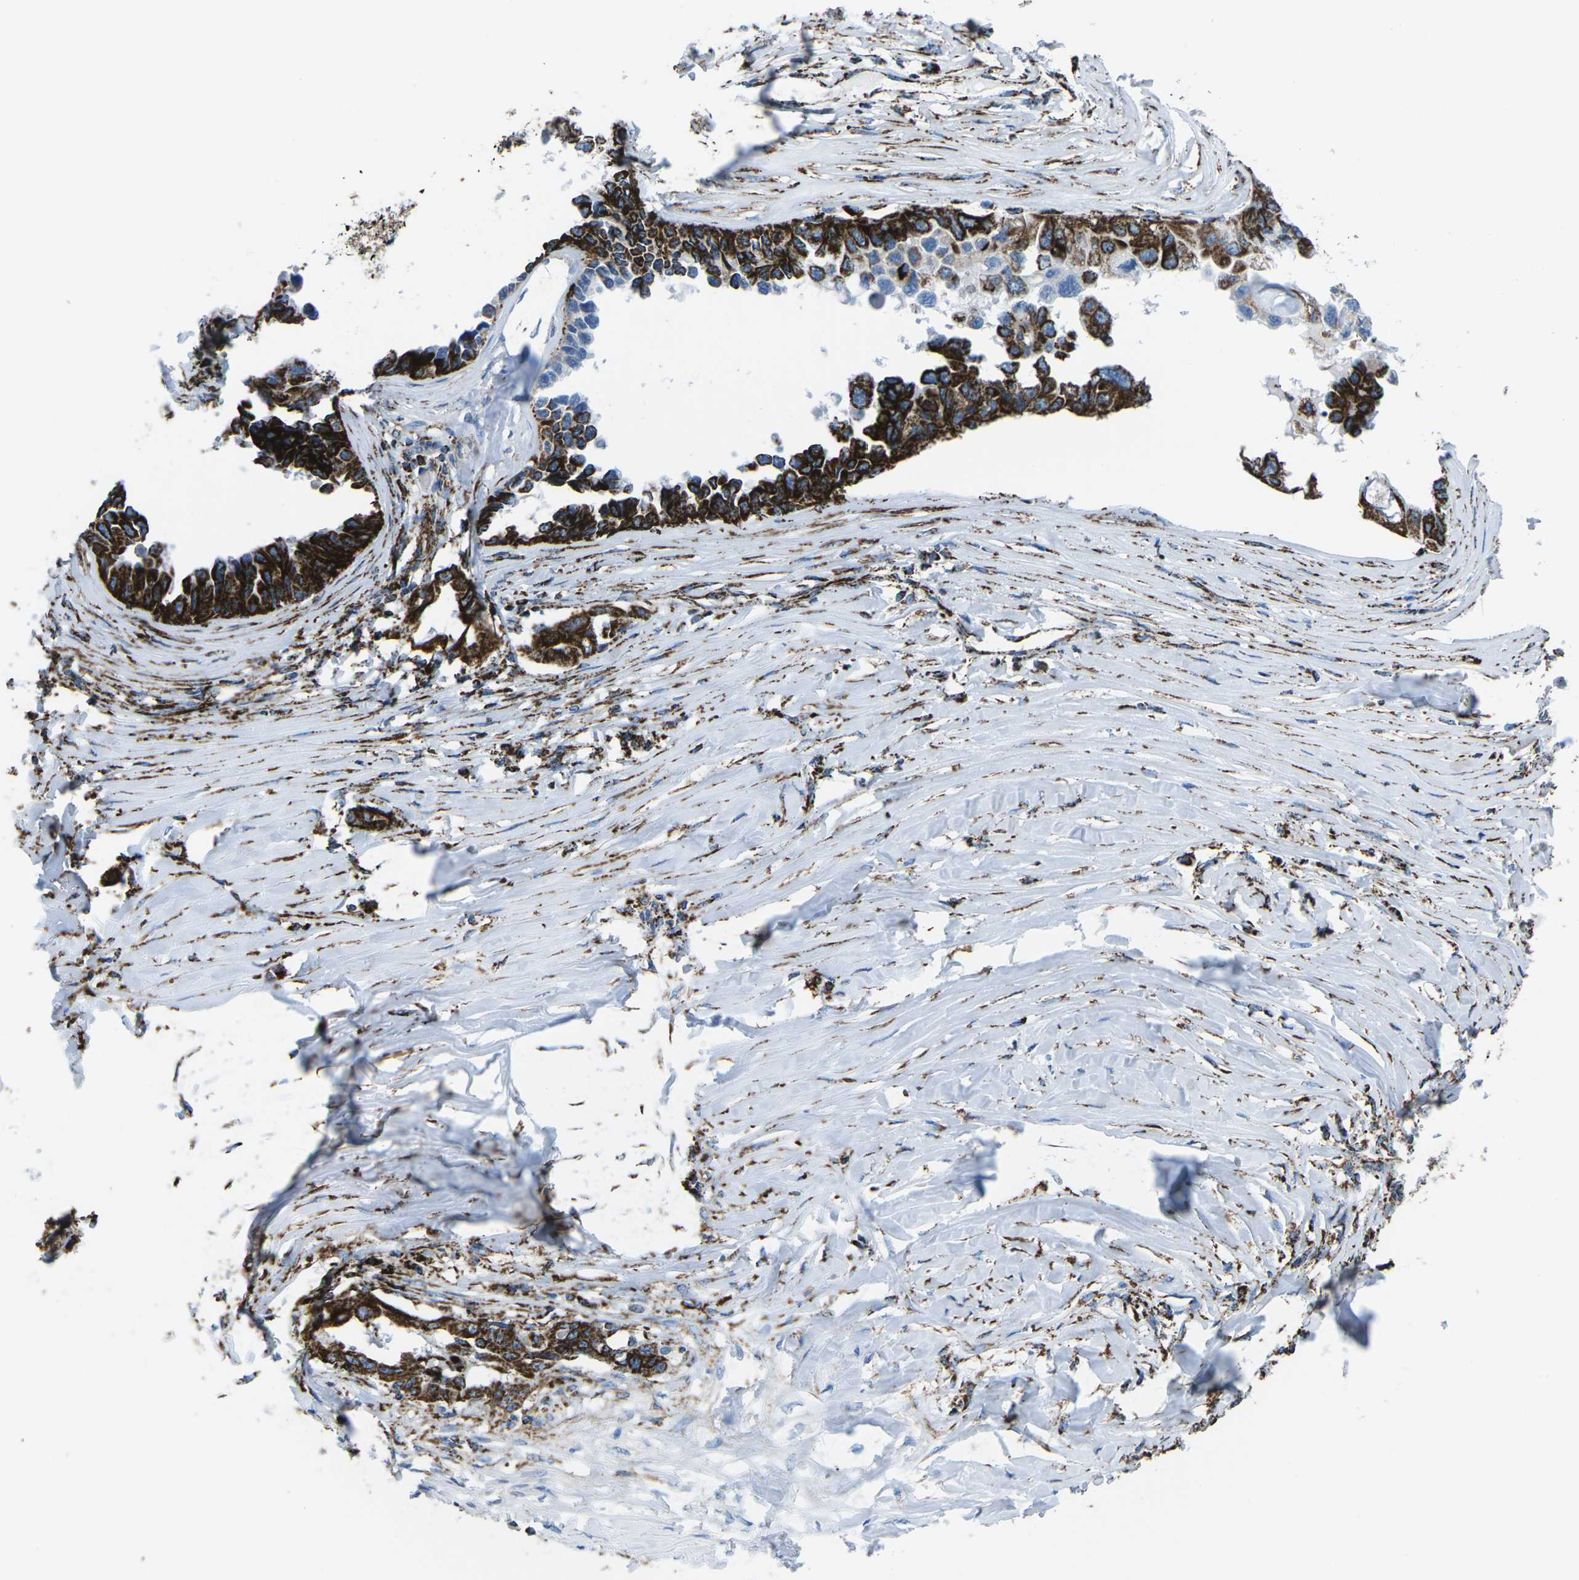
{"staining": {"intensity": "strong", "quantity": ">75%", "location": "cytoplasmic/membranous"}, "tissue": "lung cancer", "cell_type": "Tumor cells", "image_type": "cancer", "snomed": [{"axis": "morphology", "description": "Adenocarcinoma, NOS"}, {"axis": "topography", "description": "Lung"}], "caption": "Human lung cancer stained with a brown dye demonstrates strong cytoplasmic/membranous positive expression in approximately >75% of tumor cells.", "gene": "MT-CO2", "patient": {"sex": "female", "age": 51}}